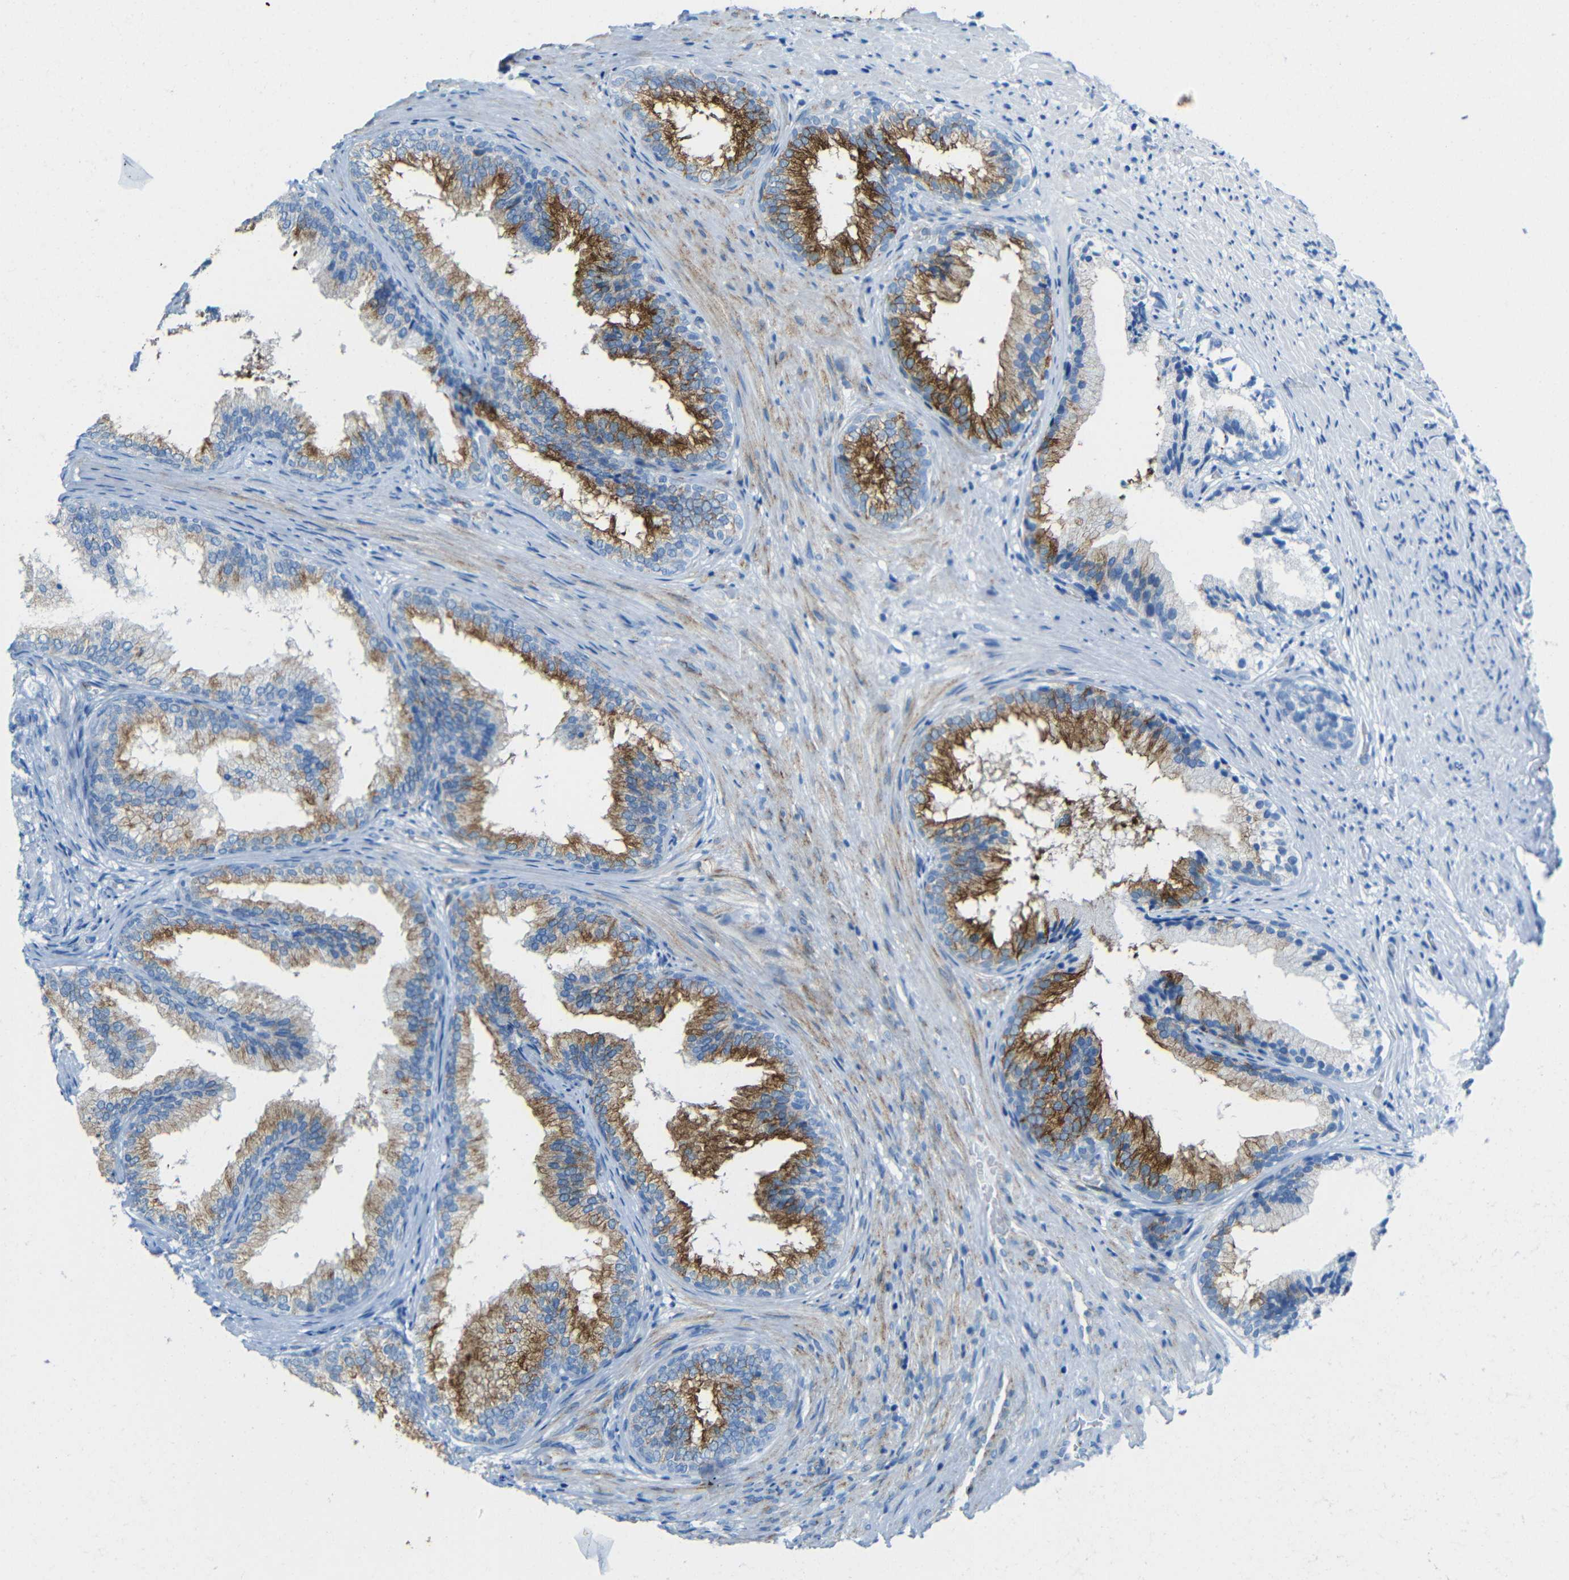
{"staining": {"intensity": "strong", "quantity": "25%-75%", "location": "cytoplasmic/membranous"}, "tissue": "prostate", "cell_type": "Glandular cells", "image_type": "normal", "snomed": [{"axis": "morphology", "description": "Normal tissue, NOS"}, {"axis": "topography", "description": "Prostate"}], "caption": "This is a histology image of immunohistochemistry (IHC) staining of benign prostate, which shows strong expression in the cytoplasmic/membranous of glandular cells.", "gene": "TUBB4B", "patient": {"sex": "male", "age": 76}}